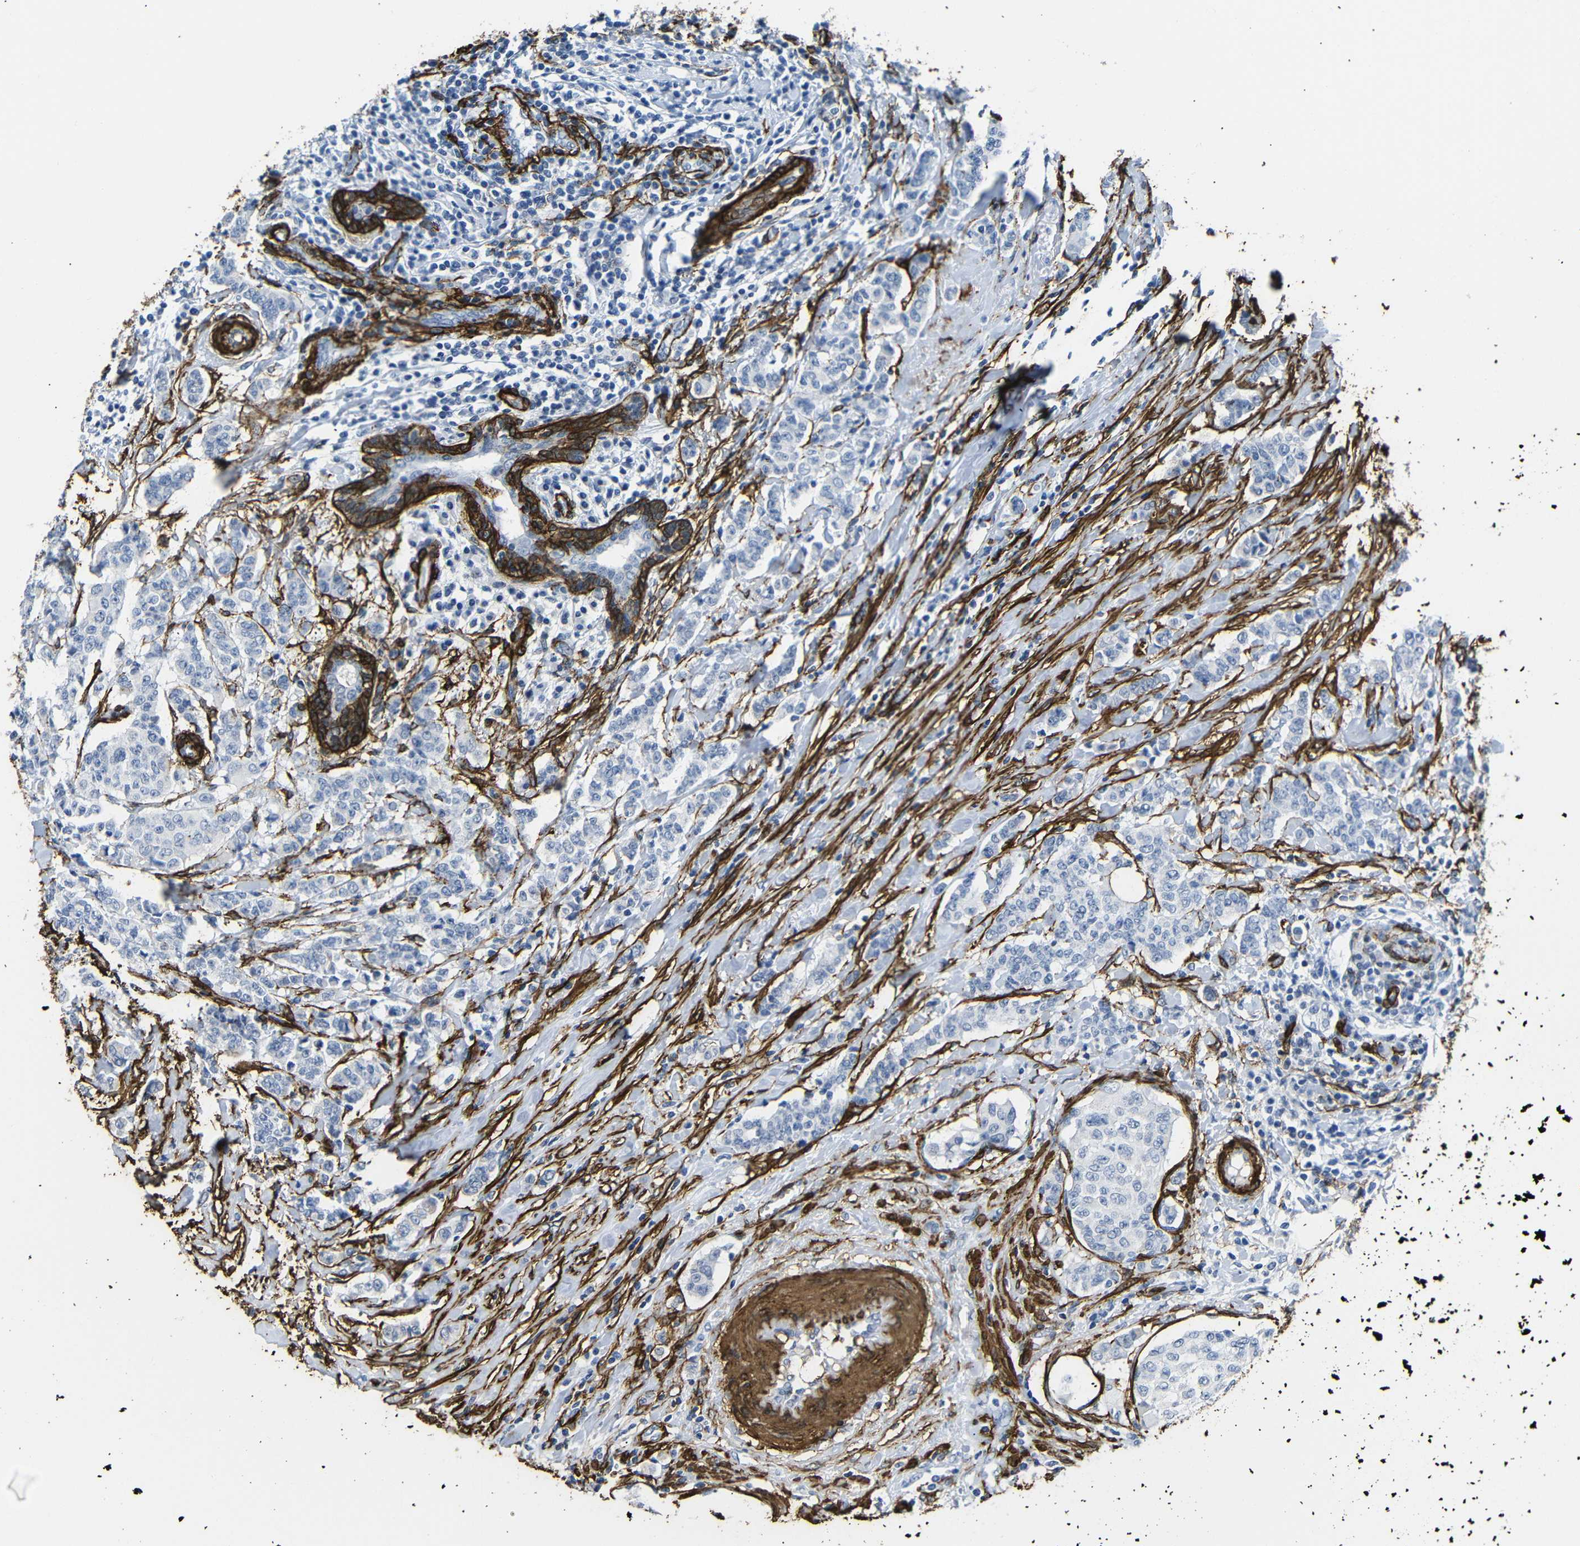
{"staining": {"intensity": "negative", "quantity": "none", "location": "none"}, "tissue": "breast cancer", "cell_type": "Tumor cells", "image_type": "cancer", "snomed": [{"axis": "morphology", "description": "Duct carcinoma"}, {"axis": "topography", "description": "Breast"}], "caption": "Human breast cancer stained for a protein using IHC exhibits no staining in tumor cells.", "gene": "ACTA2", "patient": {"sex": "female", "age": 40}}